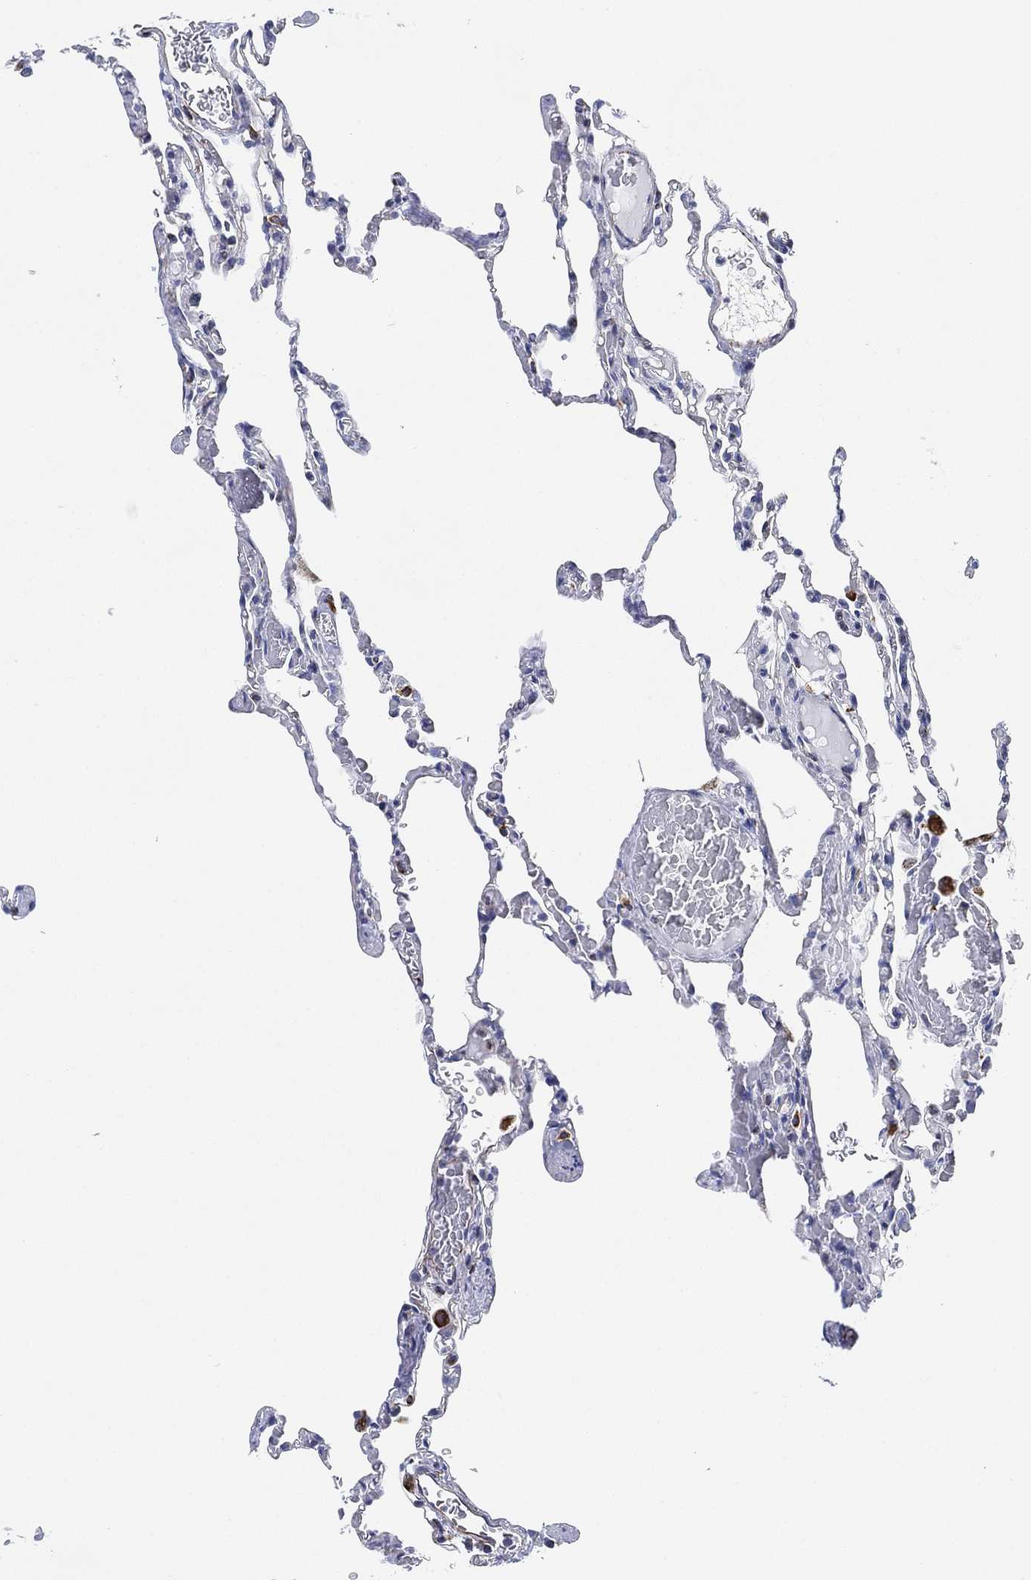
{"staining": {"intensity": "negative", "quantity": "none", "location": "none"}, "tissue": "lung", "cell_type": "Alveolar cells", "image_type": "normal", "snomed": [{"axis": "morphology", "description": "Normal tissue, NOS"}, {"axis": "topography", "description": "Lung"}], "caption": "Alveolar cells are negative for protein expression in unremarkable human lung. The staining was performed using DAB (3,3'-diaminobenzidine) to visualize the protein expression in brown, while the nuclei were stained in blue with hematoxylin (Magnification: 20x).", "gene": "PSKH2", "patient": {"sex": "female", "age": 43}}